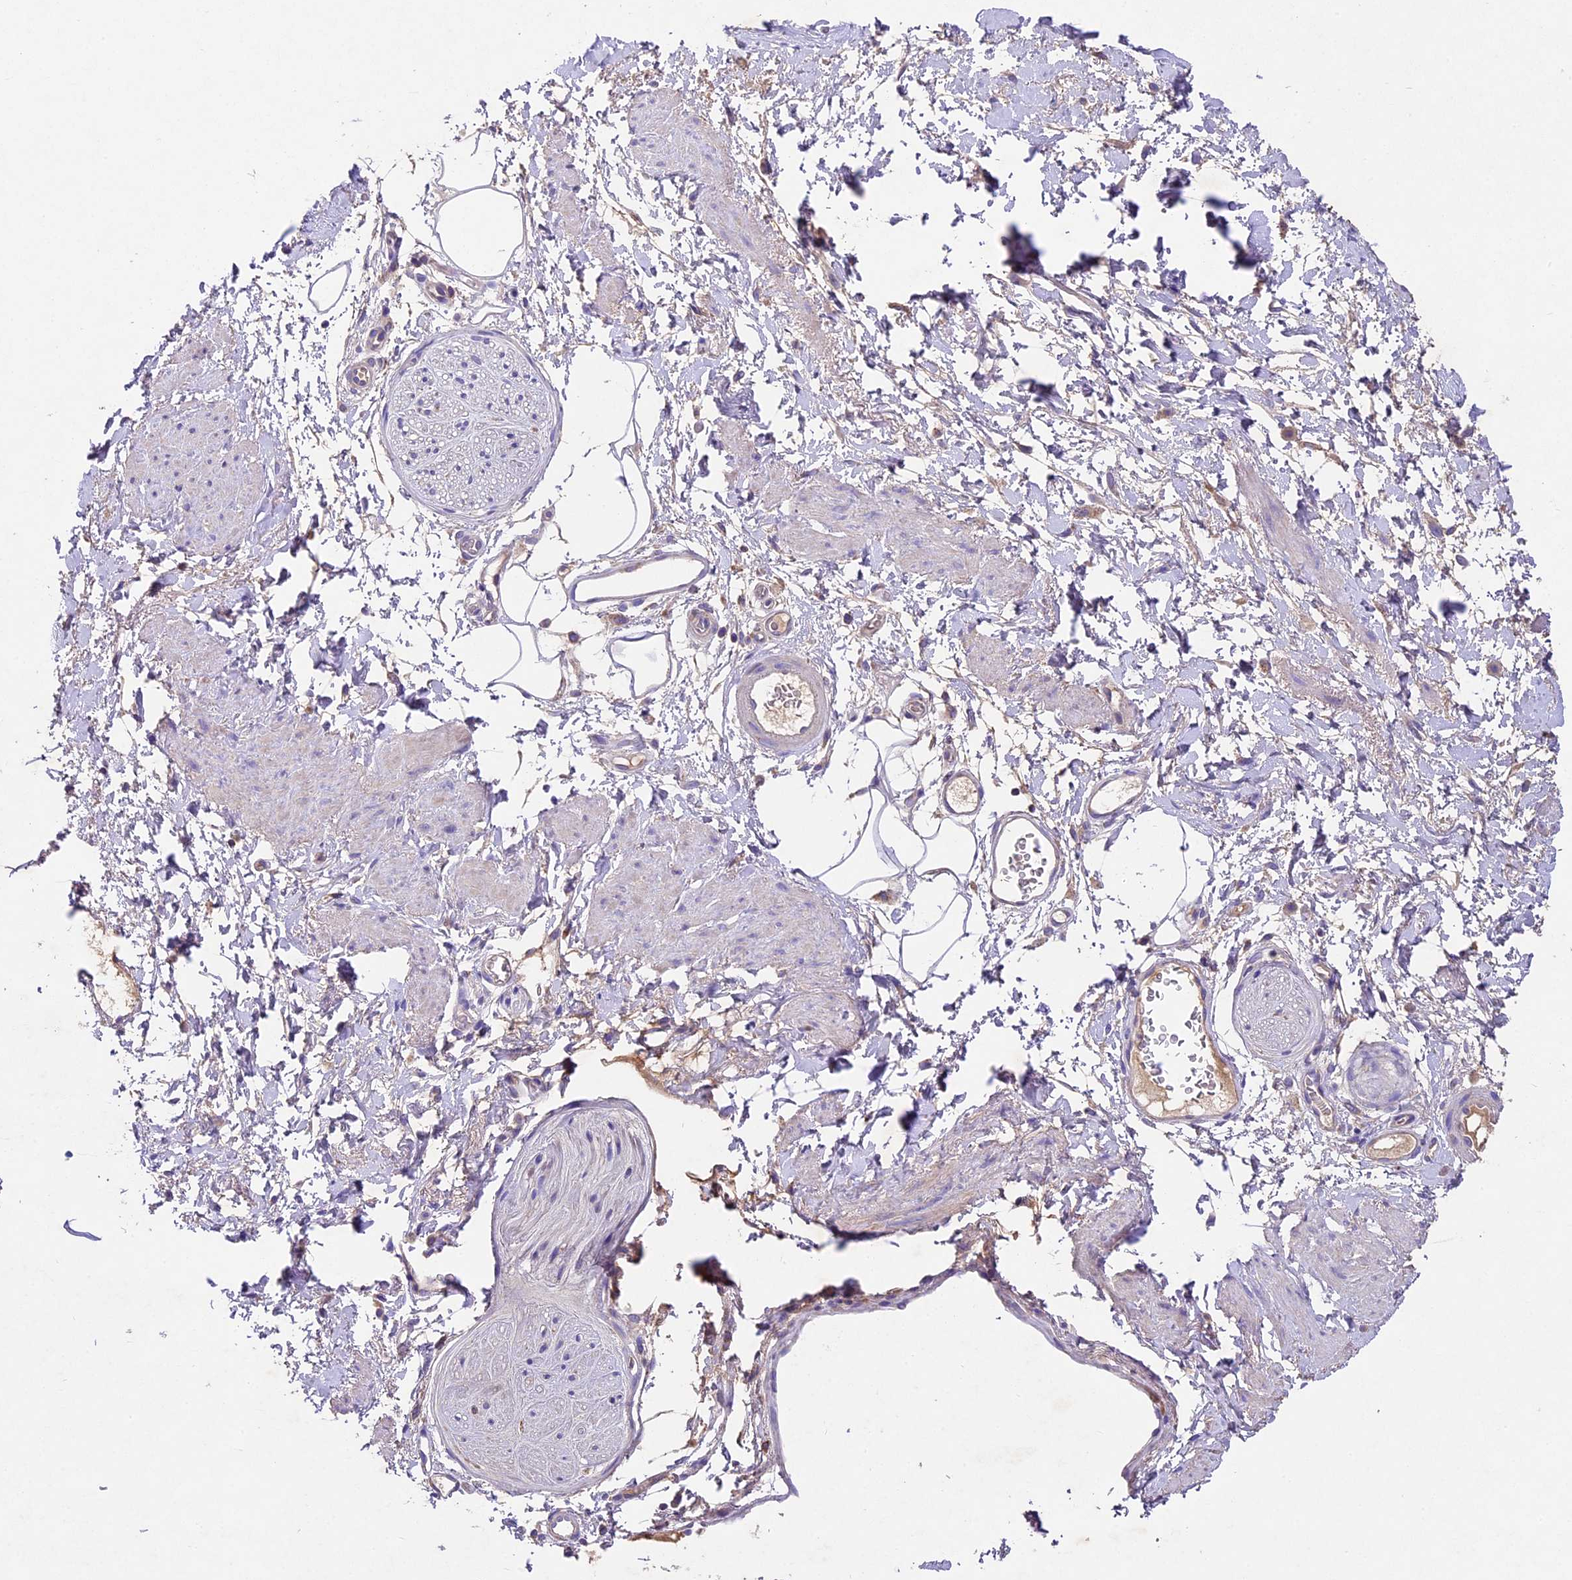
{"staining": {"intensity": "negative", "quantity": "none", "location": "none"}, "tissue": "adipose tissue", "cell_type": "Adipocytes", "image_type": "normal", "snomed": [{"axis": "morphology", "description": "Normal tissue, NOS"}, {"axis": "morphology", "description": "Adenocarcinoma, NOS"}, {"axis": "topography", "description": "Rectum"}, {"axis": "topography", "description": "Vagina"}, {"axis": "topography", "description": "Peripheral nerve tissue"}], "caption": "Adipose tissue stained for a protein using immunohistochemistry (IHC) reveals no positivity adipocytes.", "gene": "PMPCB", "patient": {"sex": "female", "age": 71}}